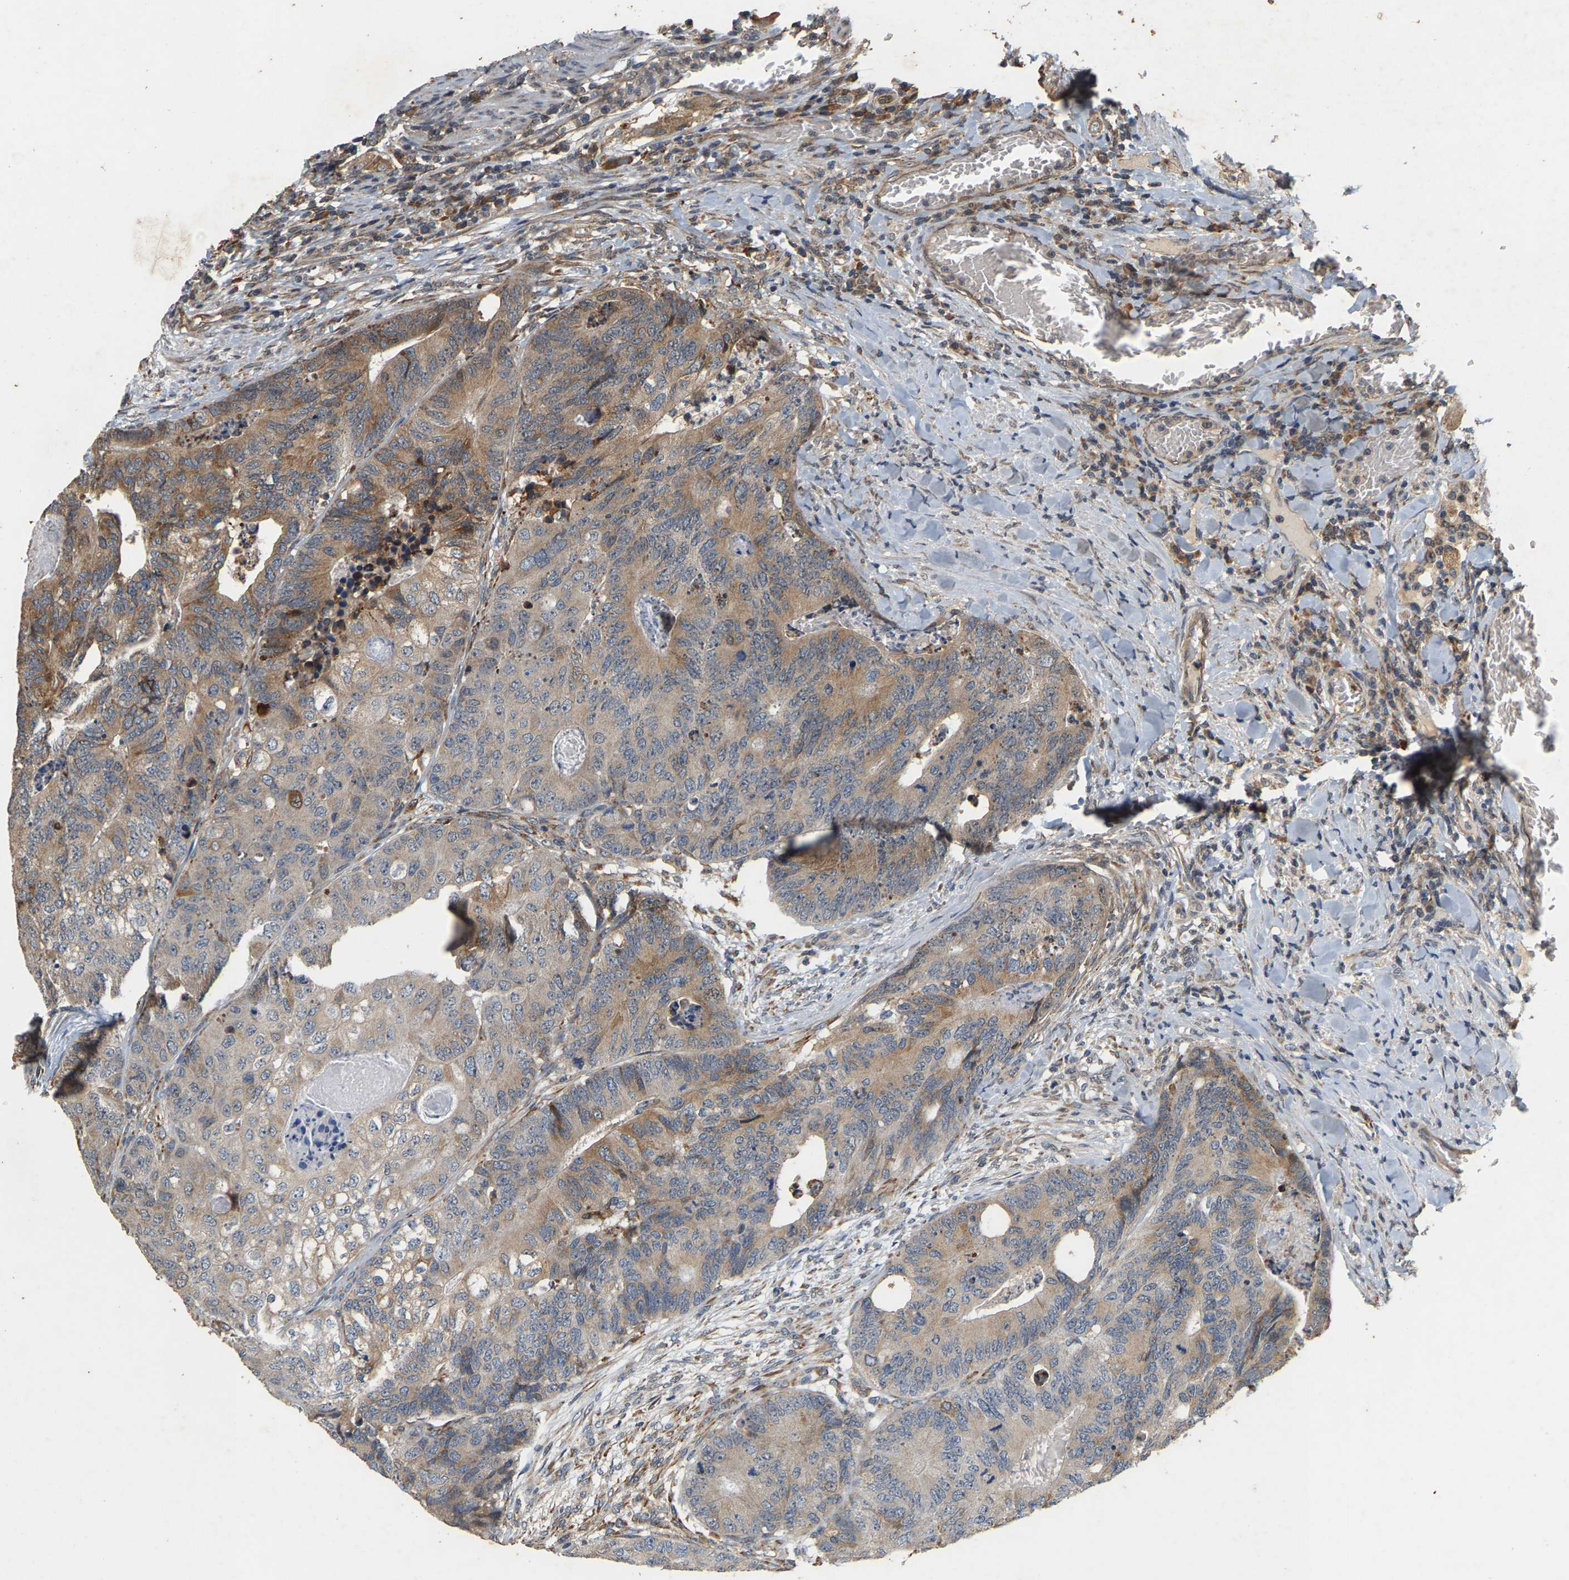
{"staining": {"intensity": "moderate", "quantity": ">75%", "location": "cytoplasmic/membranous"}, "tissue": "colorectal cancer", "cell_type": "Tumor cells", "image_type": "cancer", "snomed": [{"axis": "morphology", "description": "Adenocarcinoma, NOS"}, {"axis": "topography", "description": "Colon"}], "caption": "An image showing moderate cytoplasmic/membranous positivity in approximately >75% of tumor cells in adenocarcinoma (colorectal), as visualized by brown immunohistochemical staining.", "gene": "CIDEC", "patient": {"sex": "female", "age": 67}}